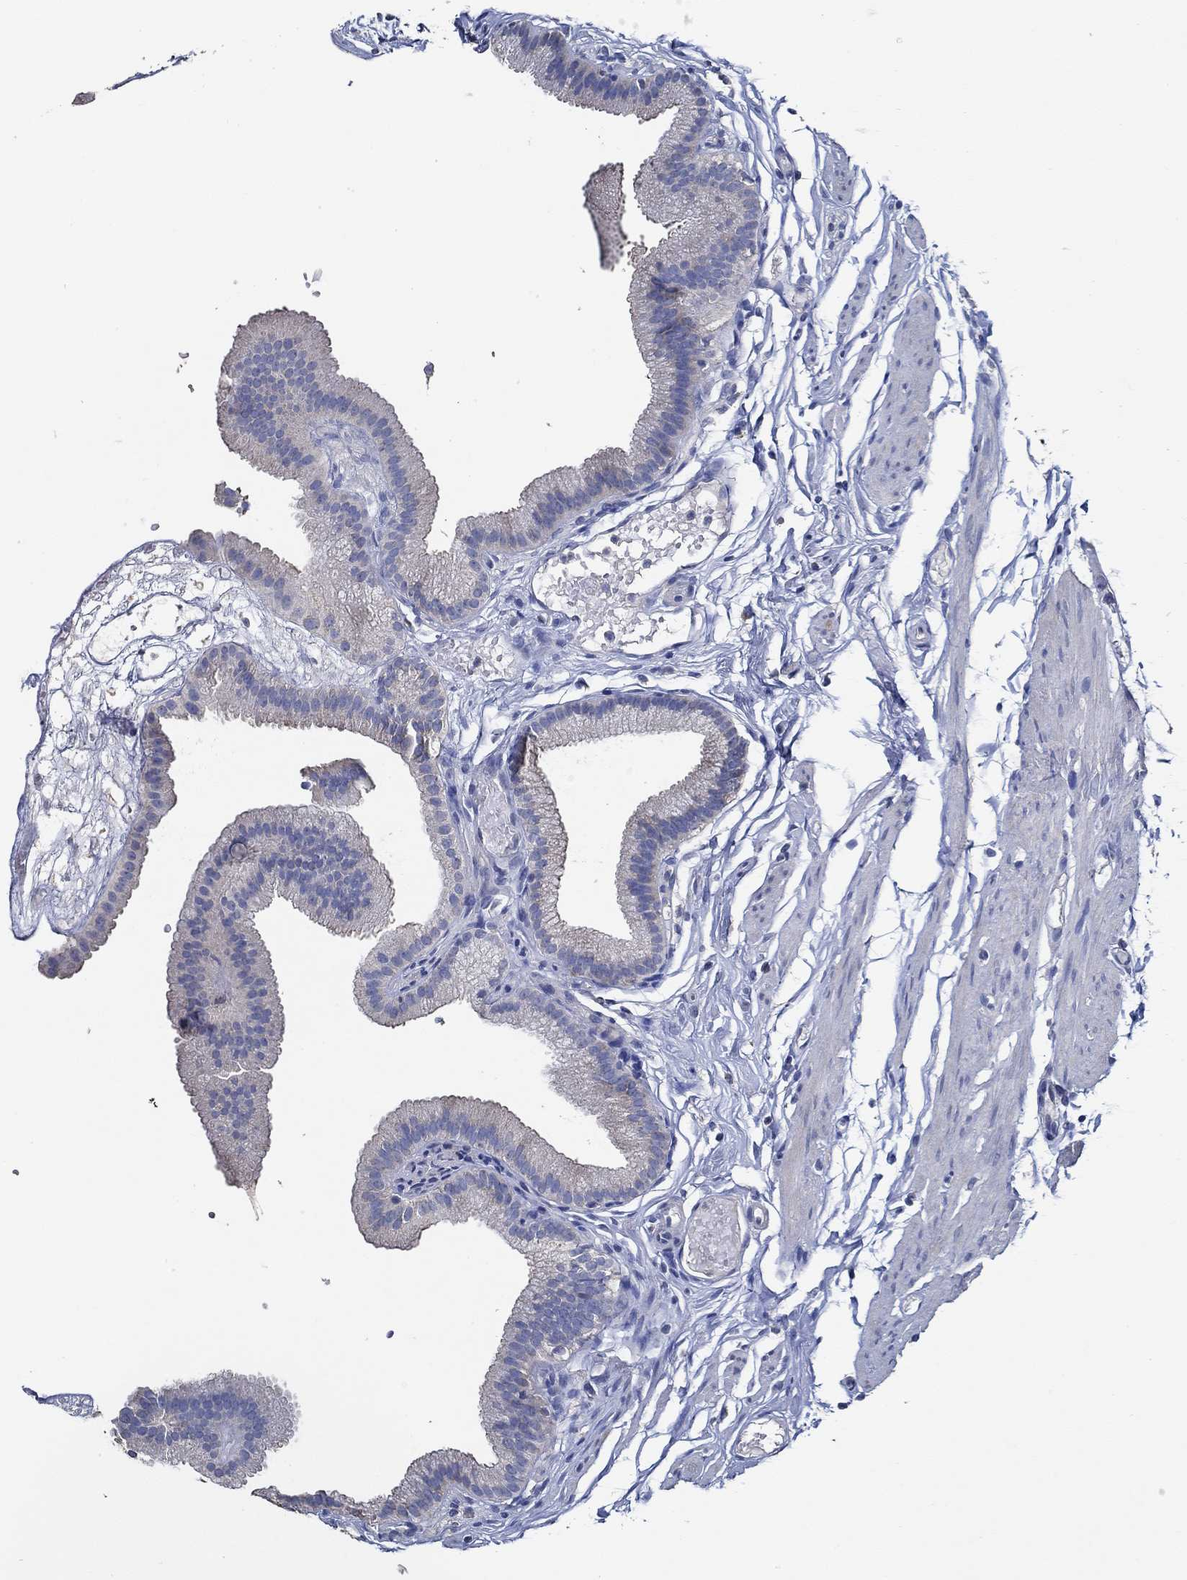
{"staining": {"intensity": "negative", "quantity": "none", "location": "none"}, "tissue": "gallbladder", "cell_type": "Glandular cells", "image_type": "normal", "snomed": [{"axis": "morphology", "description": "Normal tissue, NOS"}, {"axis": "topography", "description": "Gallbladder"}], "caption": "An immunohistochemistry image of benign gallbladder is shown. There is no staining in glandular cells of gallbladder.", "gene": "DOCK3", "patient": {"sex": "female", "age": 45}}